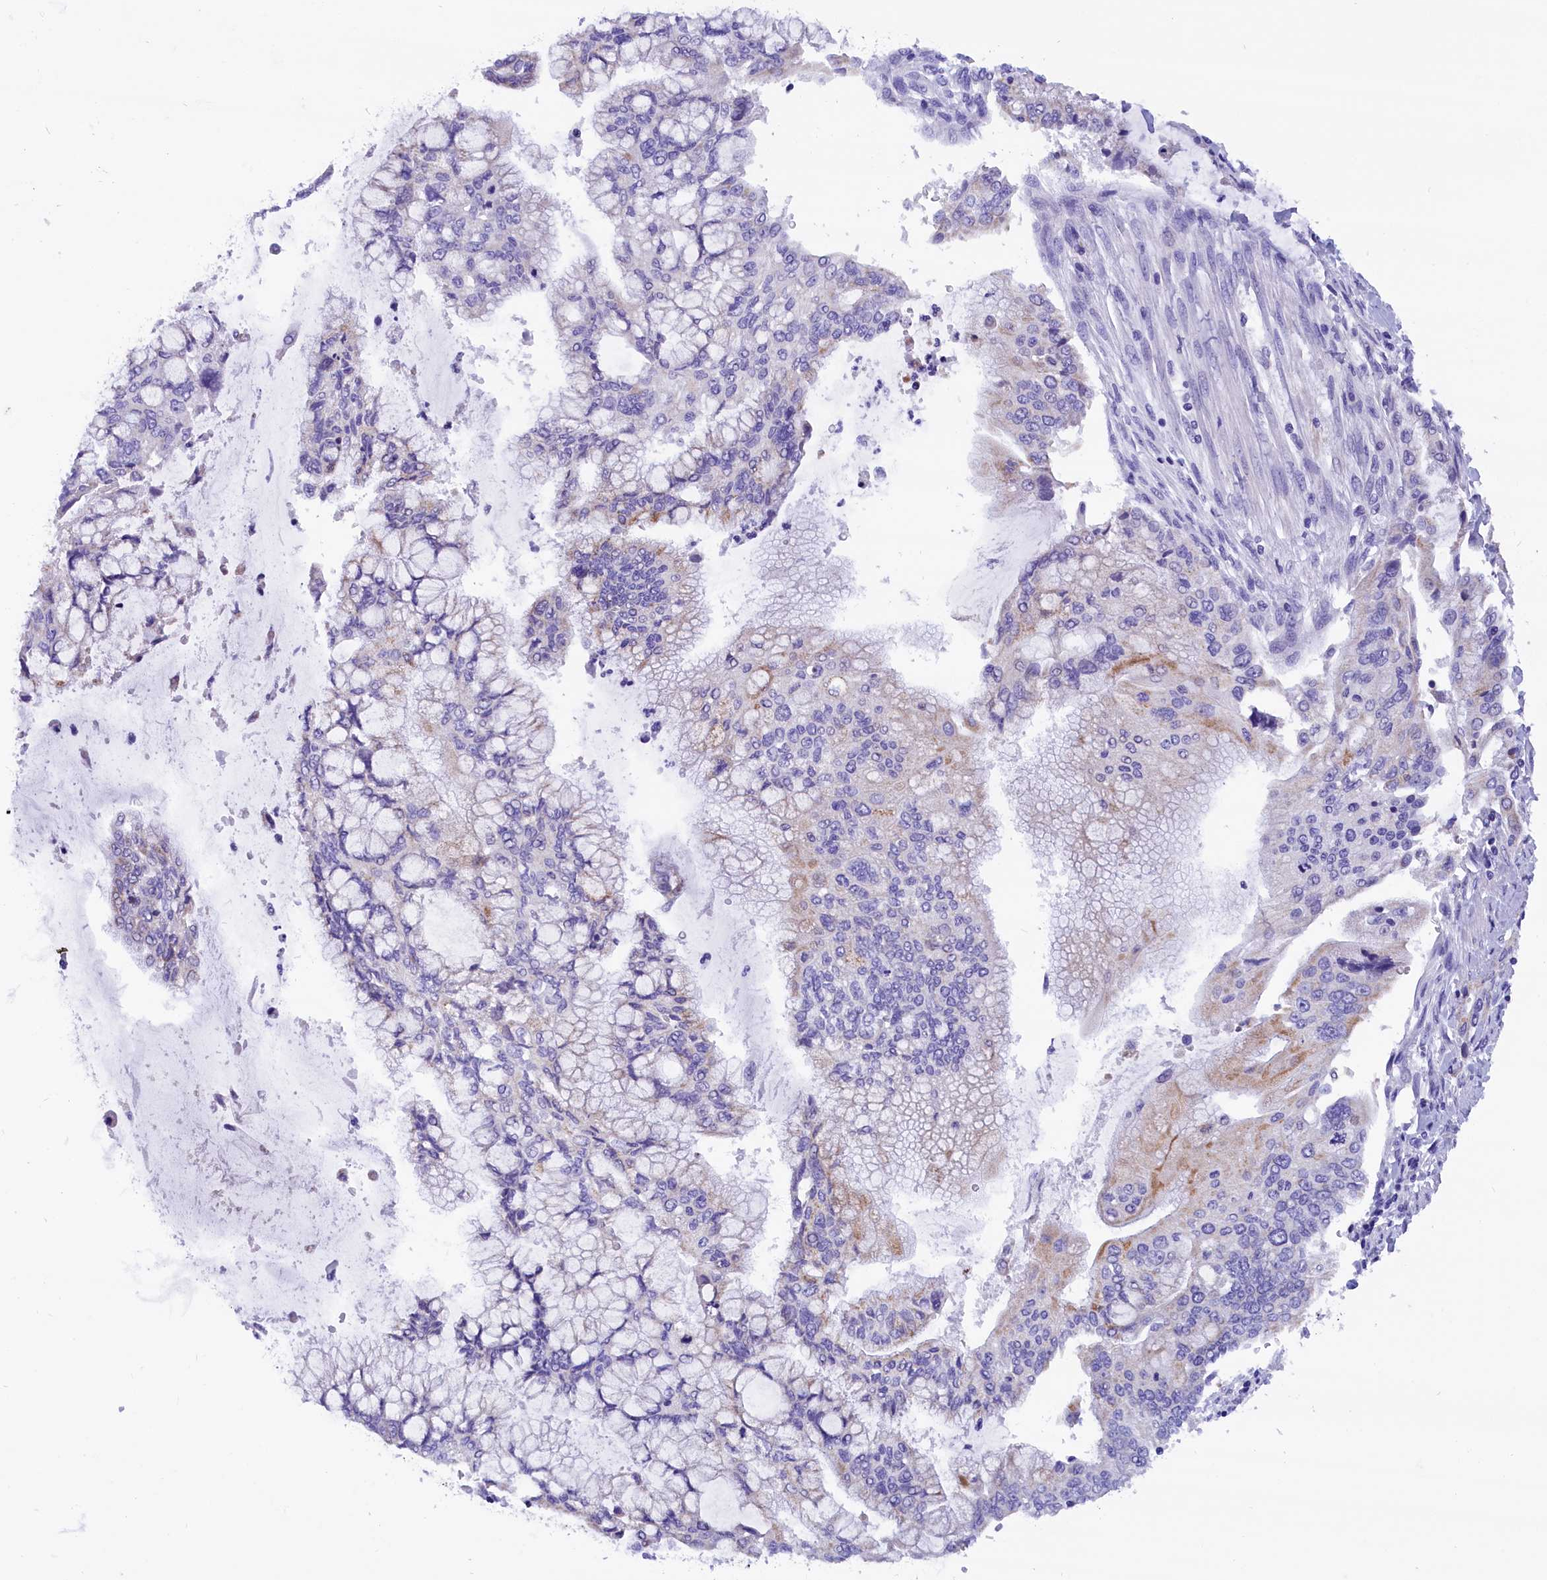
{"staining": {"intensity": "weak", "quantity": "<25%", "location": "cytoplasmic/membranous"}, "tissue": "pancreatic cancer", "cell_type": "Tumor cells", "image_type": "cancer", "snomed": [{"axis": "morphology", "description": "Adenocarcinoma, NOS"}, {"axis": "topography", "description": "Pancreas"}], "caption": "Immunohistochemistry (IHC) image of neoplastic tissue: pancreatic cancer (adenocarcinoma) stained with DAB exhibits no significant protein positivity in tumor cells. (Immunohistochemistry, brightfield microscopy, high magnification).", "gene": "ABAT", "patient": {"sex": "male", "age": 46}}